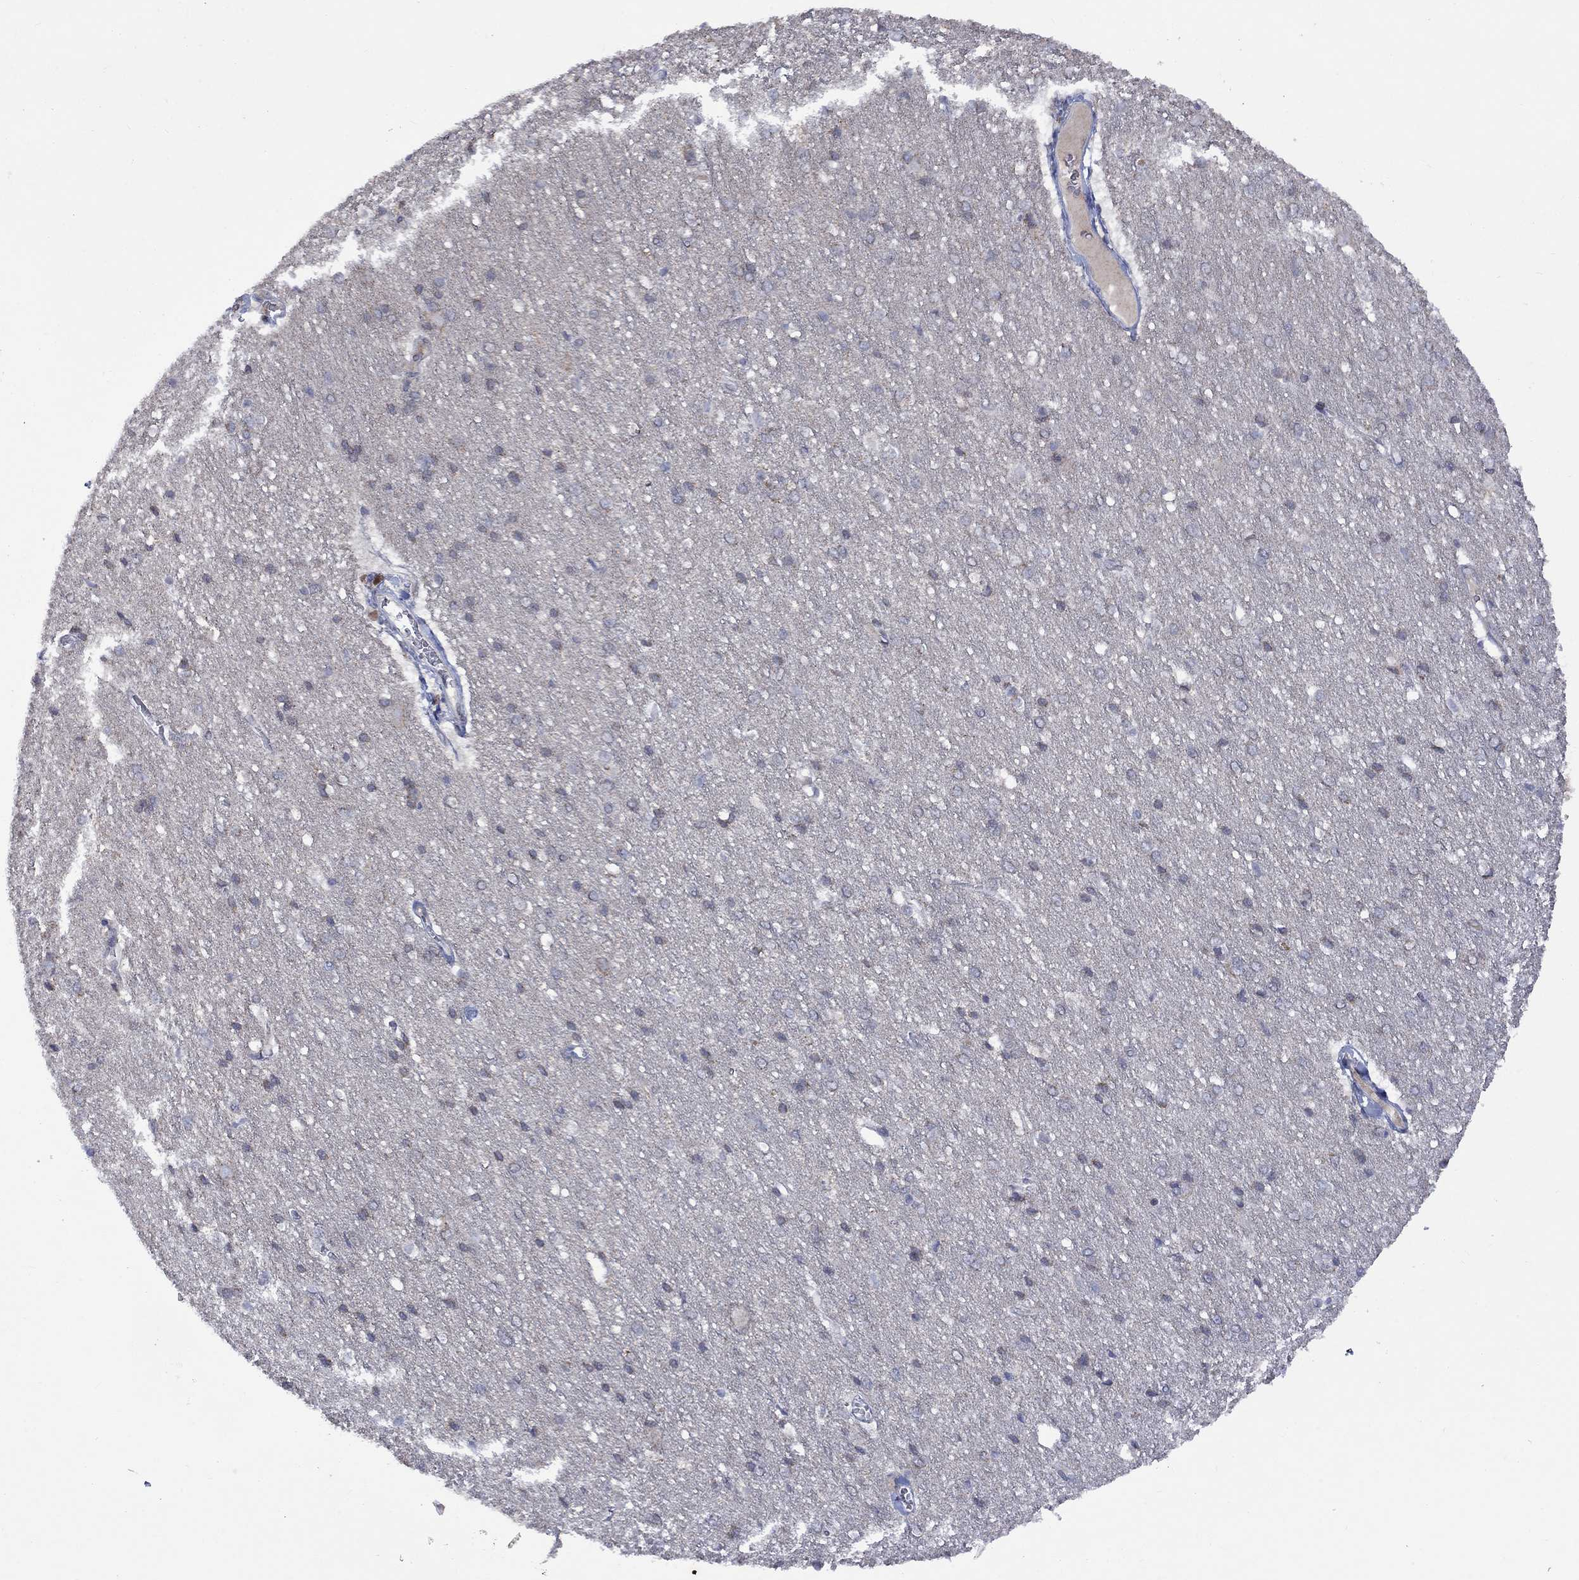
{"staining": {"intensity": "negative", "quantity": "none", "location": "none"}, "tissue": "cerebral cortex", "cell_type": "Endothelial cells", "image_type": "normal", "snomed": [{"axis": "morphology", "description": "Normal tissue, NOS"}, {"axis": "topography", "description": "Cerebral cortex"}], "caption": "This histopathology image is of normal cerebral cortex stained with IHC to label a protein in brown with the nuclei are counter-stained blue. There is no expression in endothelial cells. Brightfield microscopy of immunohistochemistry stained with DAB (brown) and hematoxylin (blue), captured at high magnification.", "gene": "KCNJ16", "patient": {"sex": "male", "age": 37}}